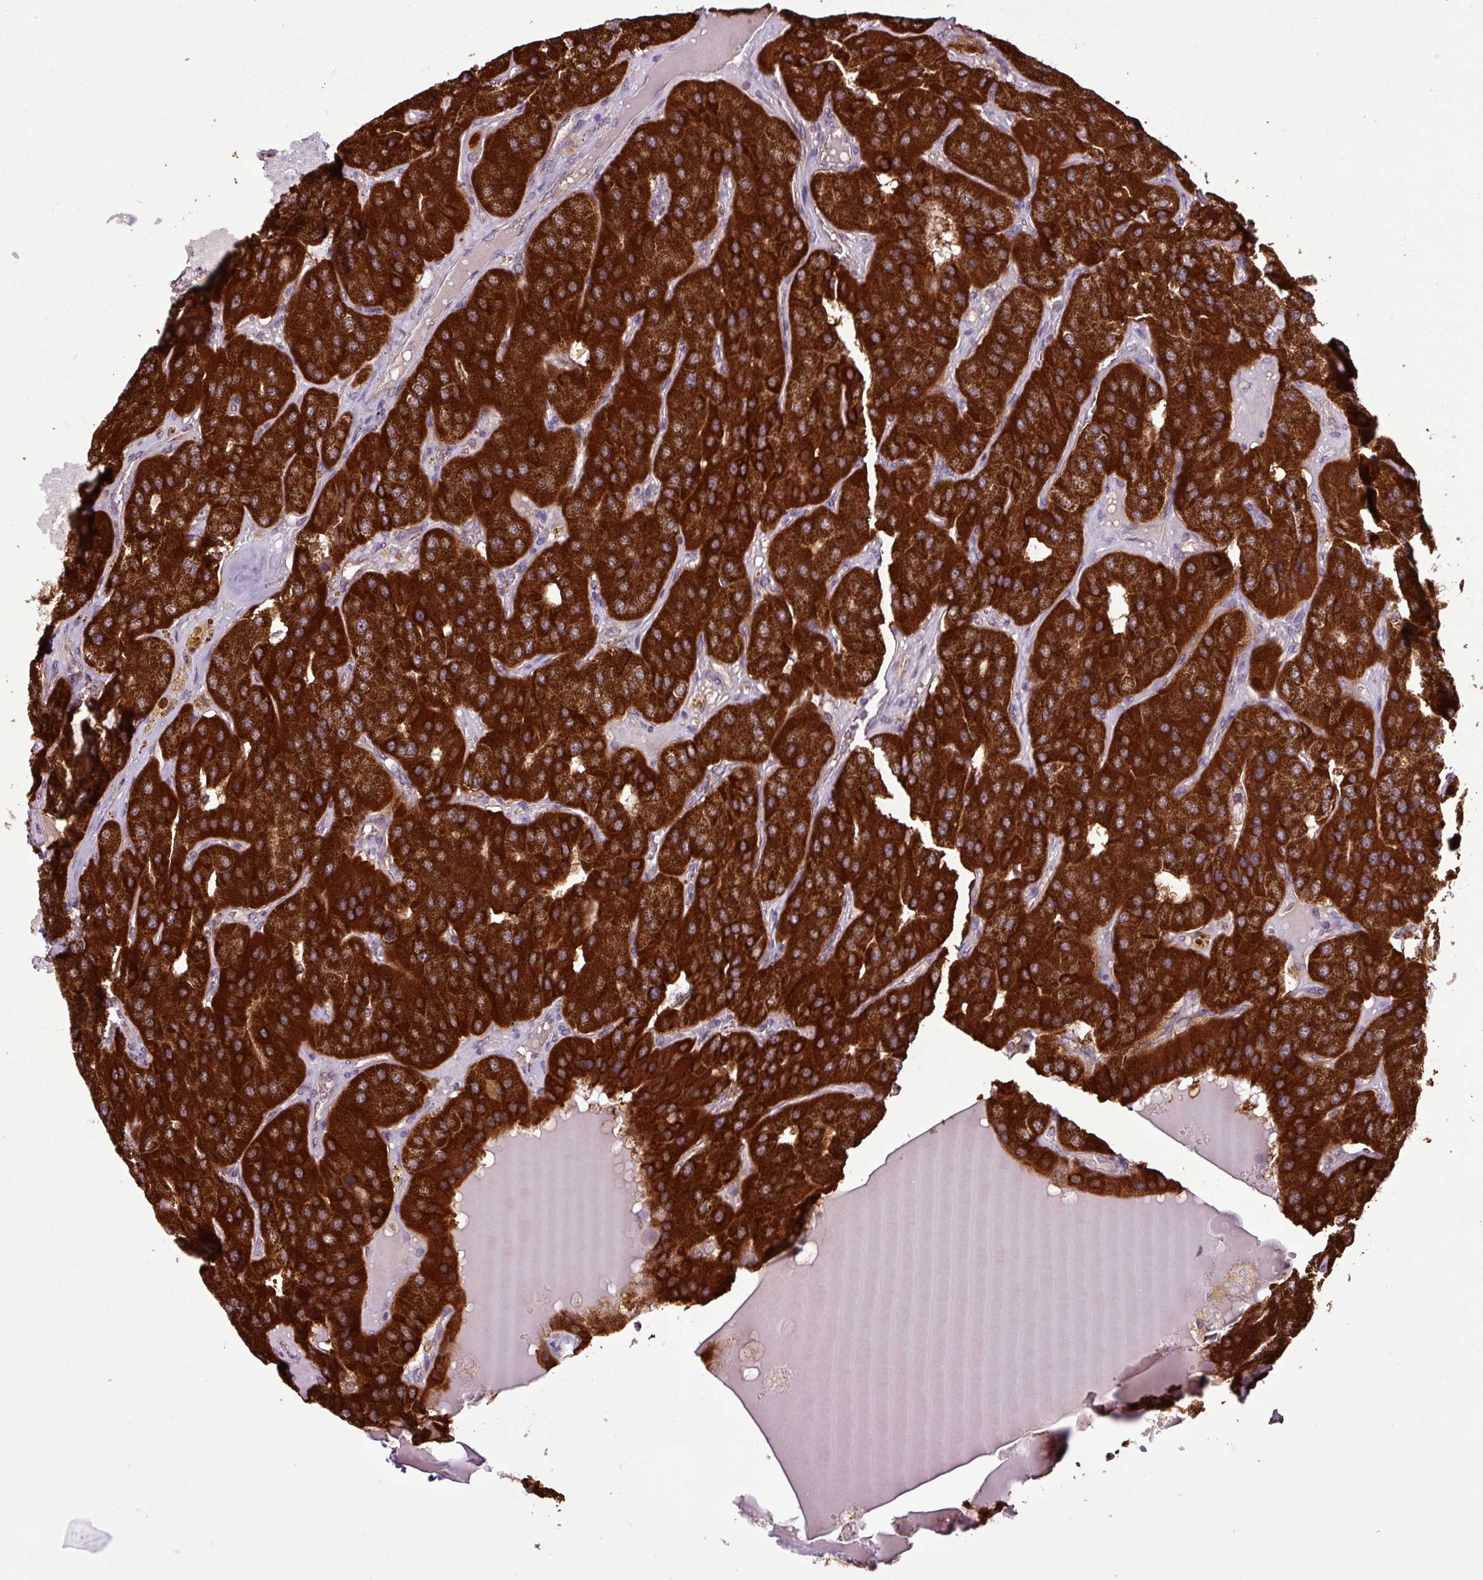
{"staining": {"intensity": "strong", "quantity": ">75%", "location": "cytoplasmic/membranous"}, "tissue": "parathyroid gland", "cell_type": "Glandular cells", "image_type": "normal", "snomed": [{"axis": "morphology", "description": "Normal tissue, NOS"}, {"axis": "morphology", "description": "Adenoma, NOS"}, {"axis": "topography", "description": "Parathyroid gland"}], "caption": "Normal parathyroid gland was stained to show a protein in brown. There is high levels of strong cytoplasmic/membranous positivity in about >75% of glandular cells. (DAB IHC, brown staining for protein, blue staining for nuclei).", "gene": "MCTP2", "patient": {"sex": "female", "age": 86}}